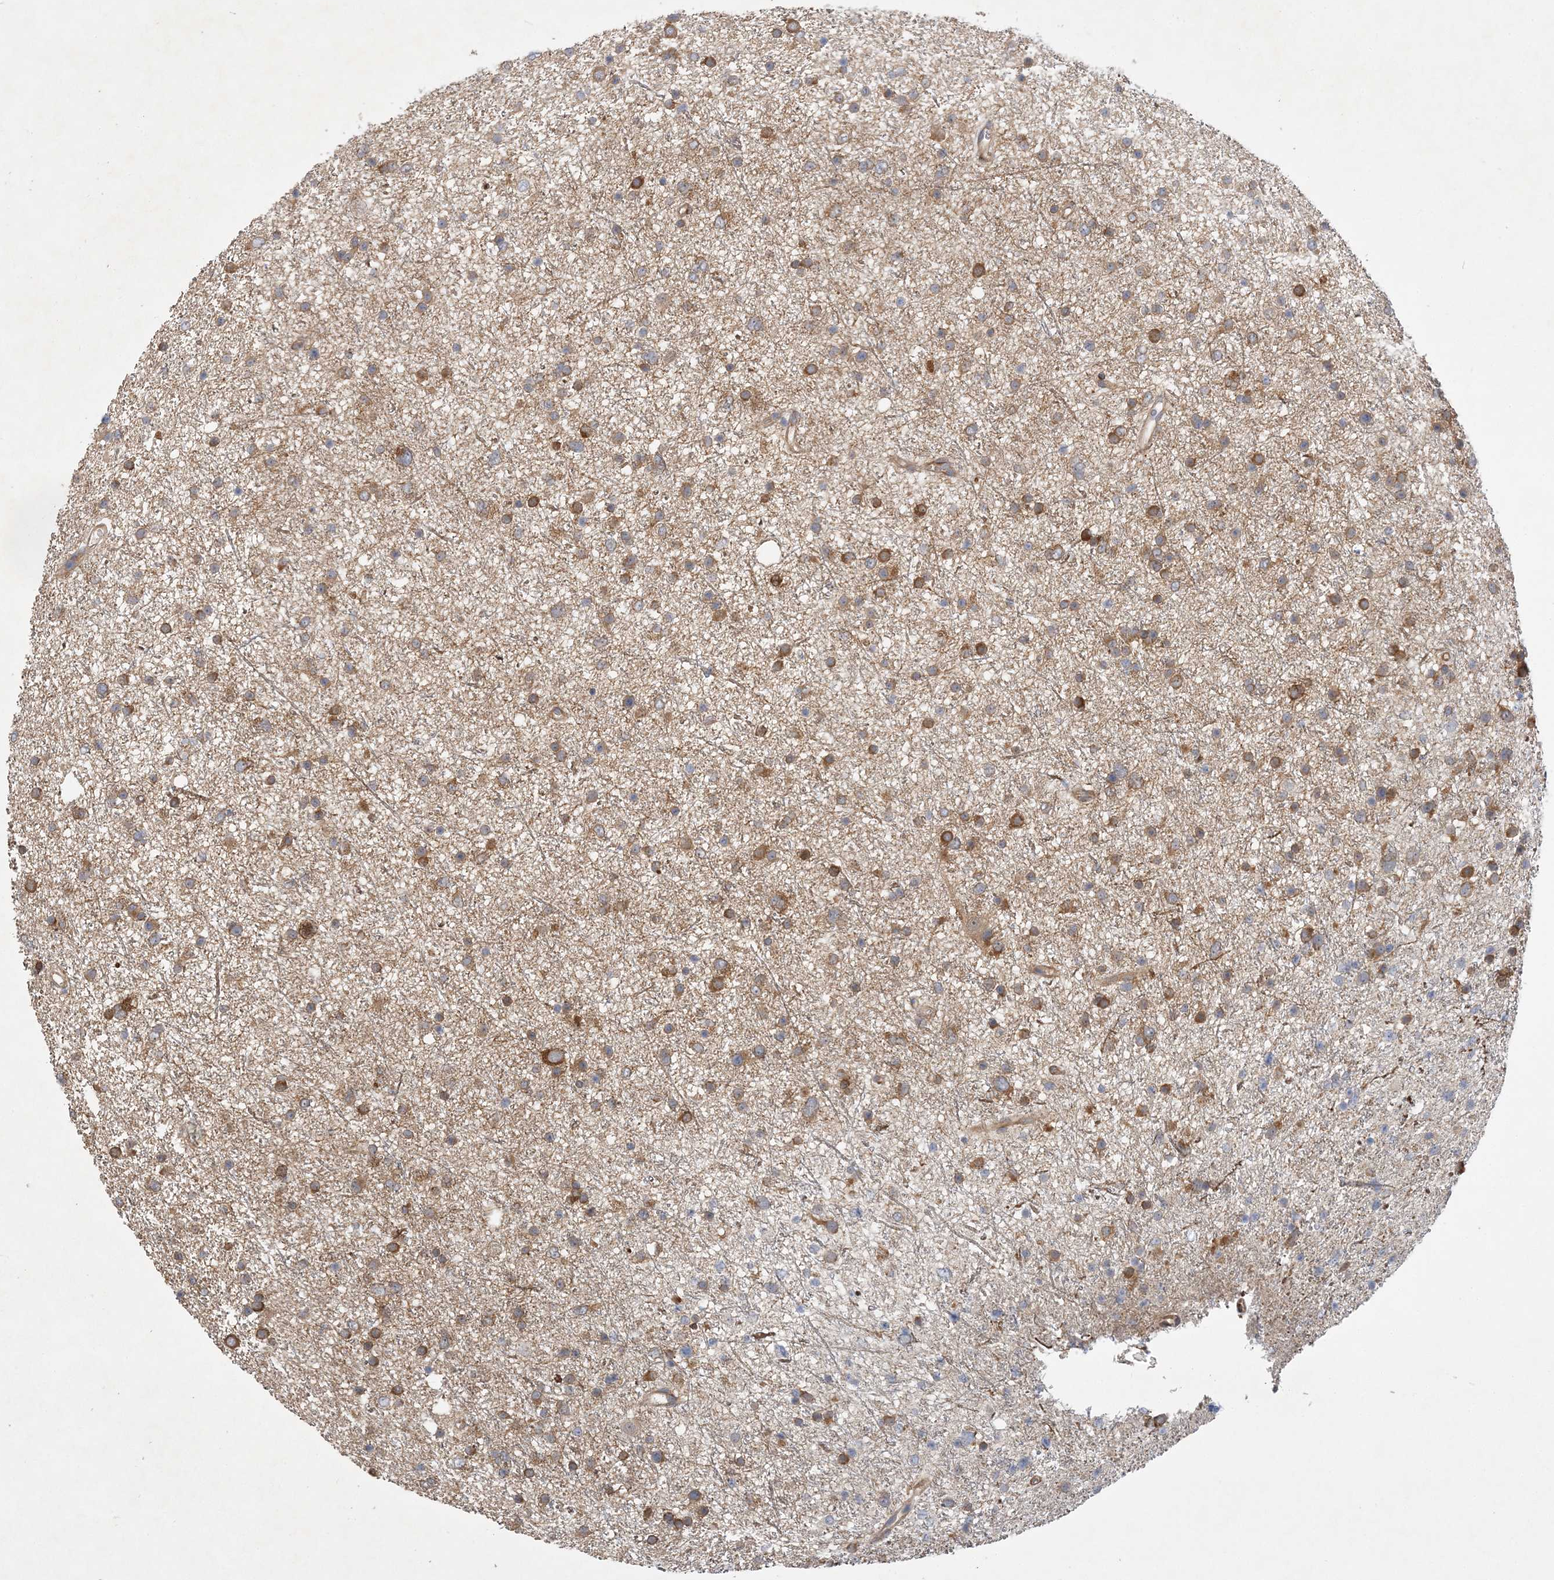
{"staining": {"intensity": "moderate", "quantity": "25%-75%", "location": "cytoplasmic/membranous"}, "tissue": "glioma", "cell_type": "Tumor cells", "image_type": "cancer", "snomed": [{"axis": "morphology", "description": "Glioma, malignant, Low grade"}, {"axis": "topography", "description": "Cerebral cortex"}], "caption": "Immunohistochemistry (IHC) of human low-grade glioma (malignant) displays medium levels of moderate cytoplasmic/membranous expression in approximately 25%-75% of tumor cells. The staining was performed using DAB (3,3'-diaminobenzidine), with brown indicating positive protein expression. Nuclei are stained blue with hematoxylin.", "gene": "MAP4K5", "patient": {"sex": "female", "age": 39}}